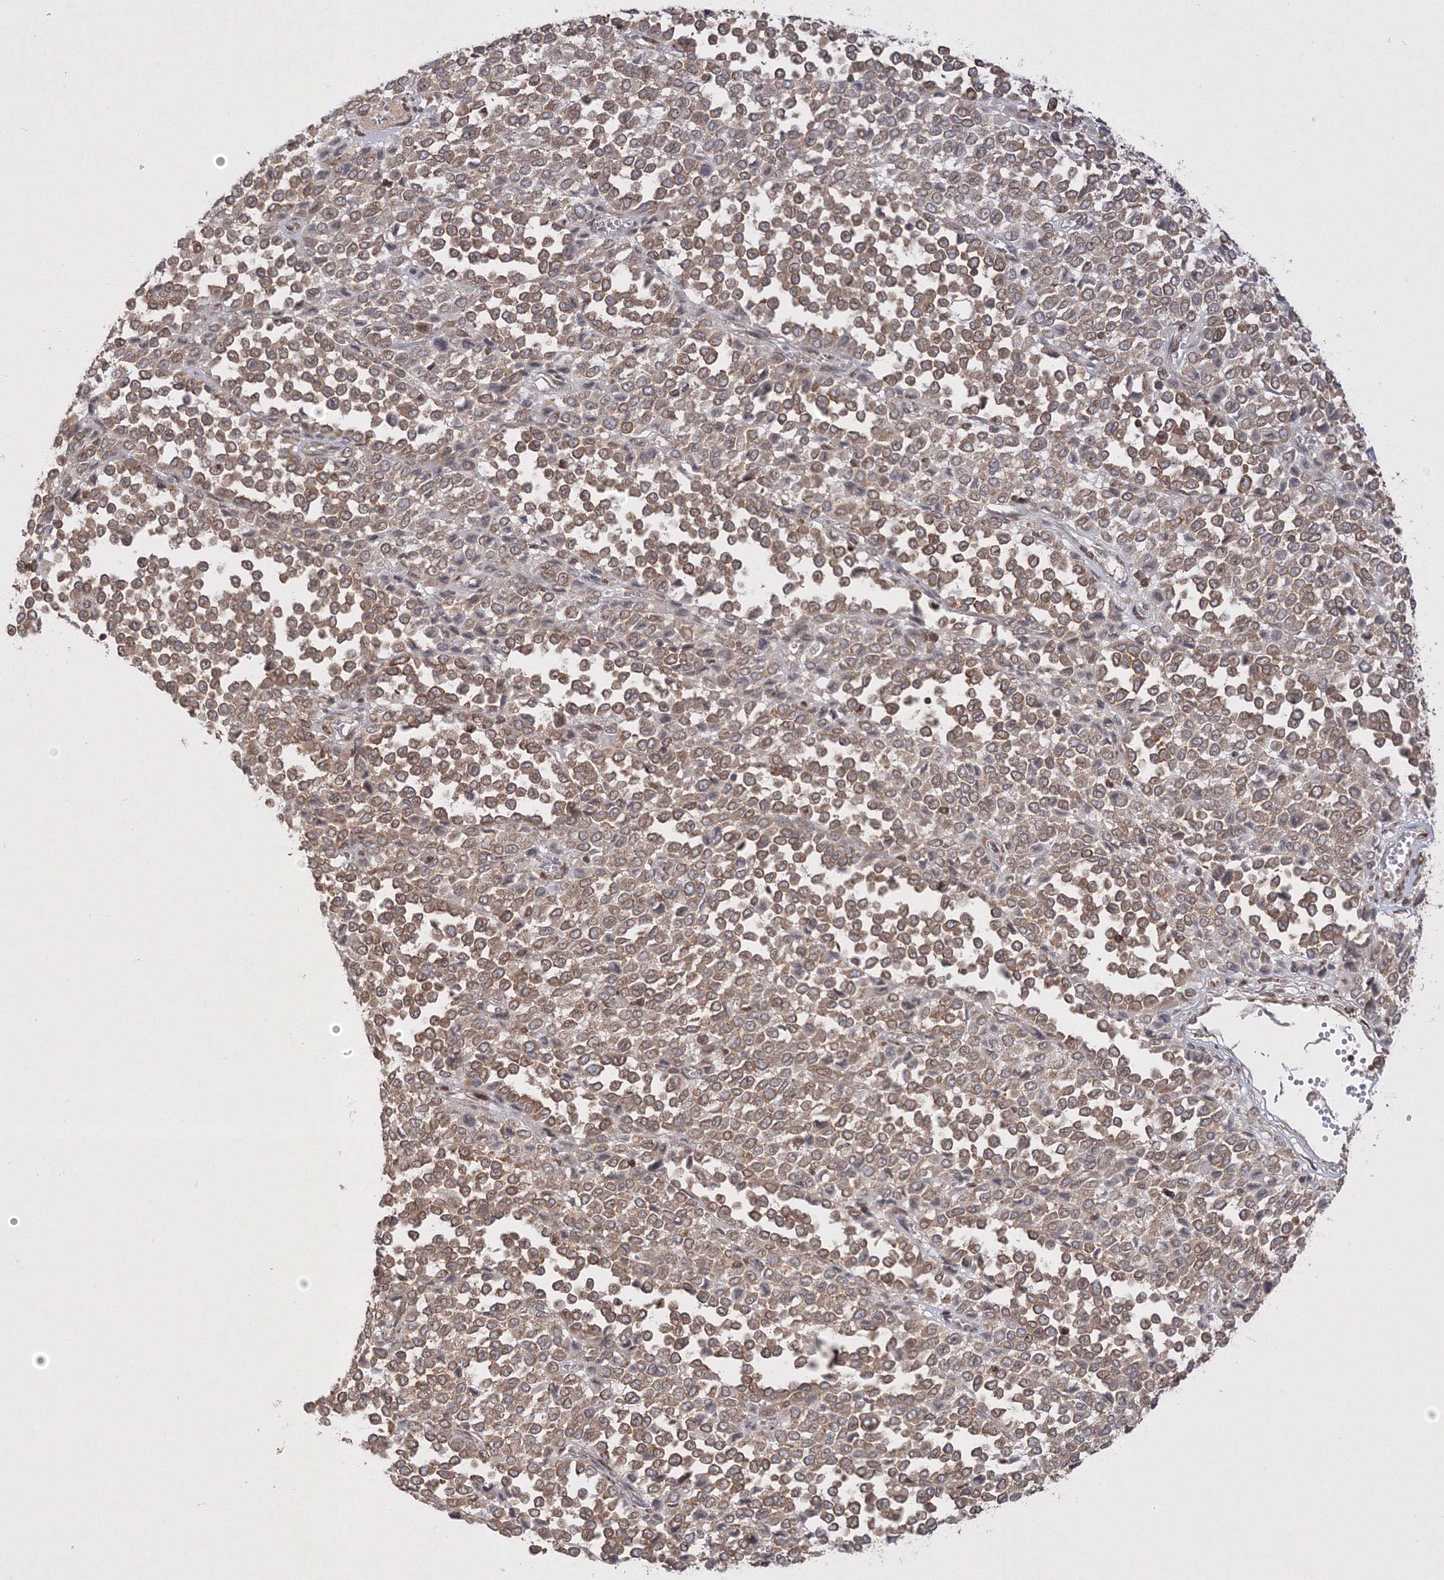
{"staining": {"intensity": "weak", "quantity": ">75%", "location": "cytoplasmic/membranous"}, "tissue": "melanoma", "cell_type": "Tumor cells", "image_type": "cancer", "snomed": [{"axis": "morphology", "description": "Malignant melanoma, Metastatic site"}, {"axis": "topography", "description": "Pancreas"}], "caption": "Malignant melanoma (metastatic site) stained for a protein (brown) displays weak cytoplasmic/membranous positive expression in about >75% of tumor cells.", "gene": "TMEM50B", "patient": {"sex": "female", "age": 30}}